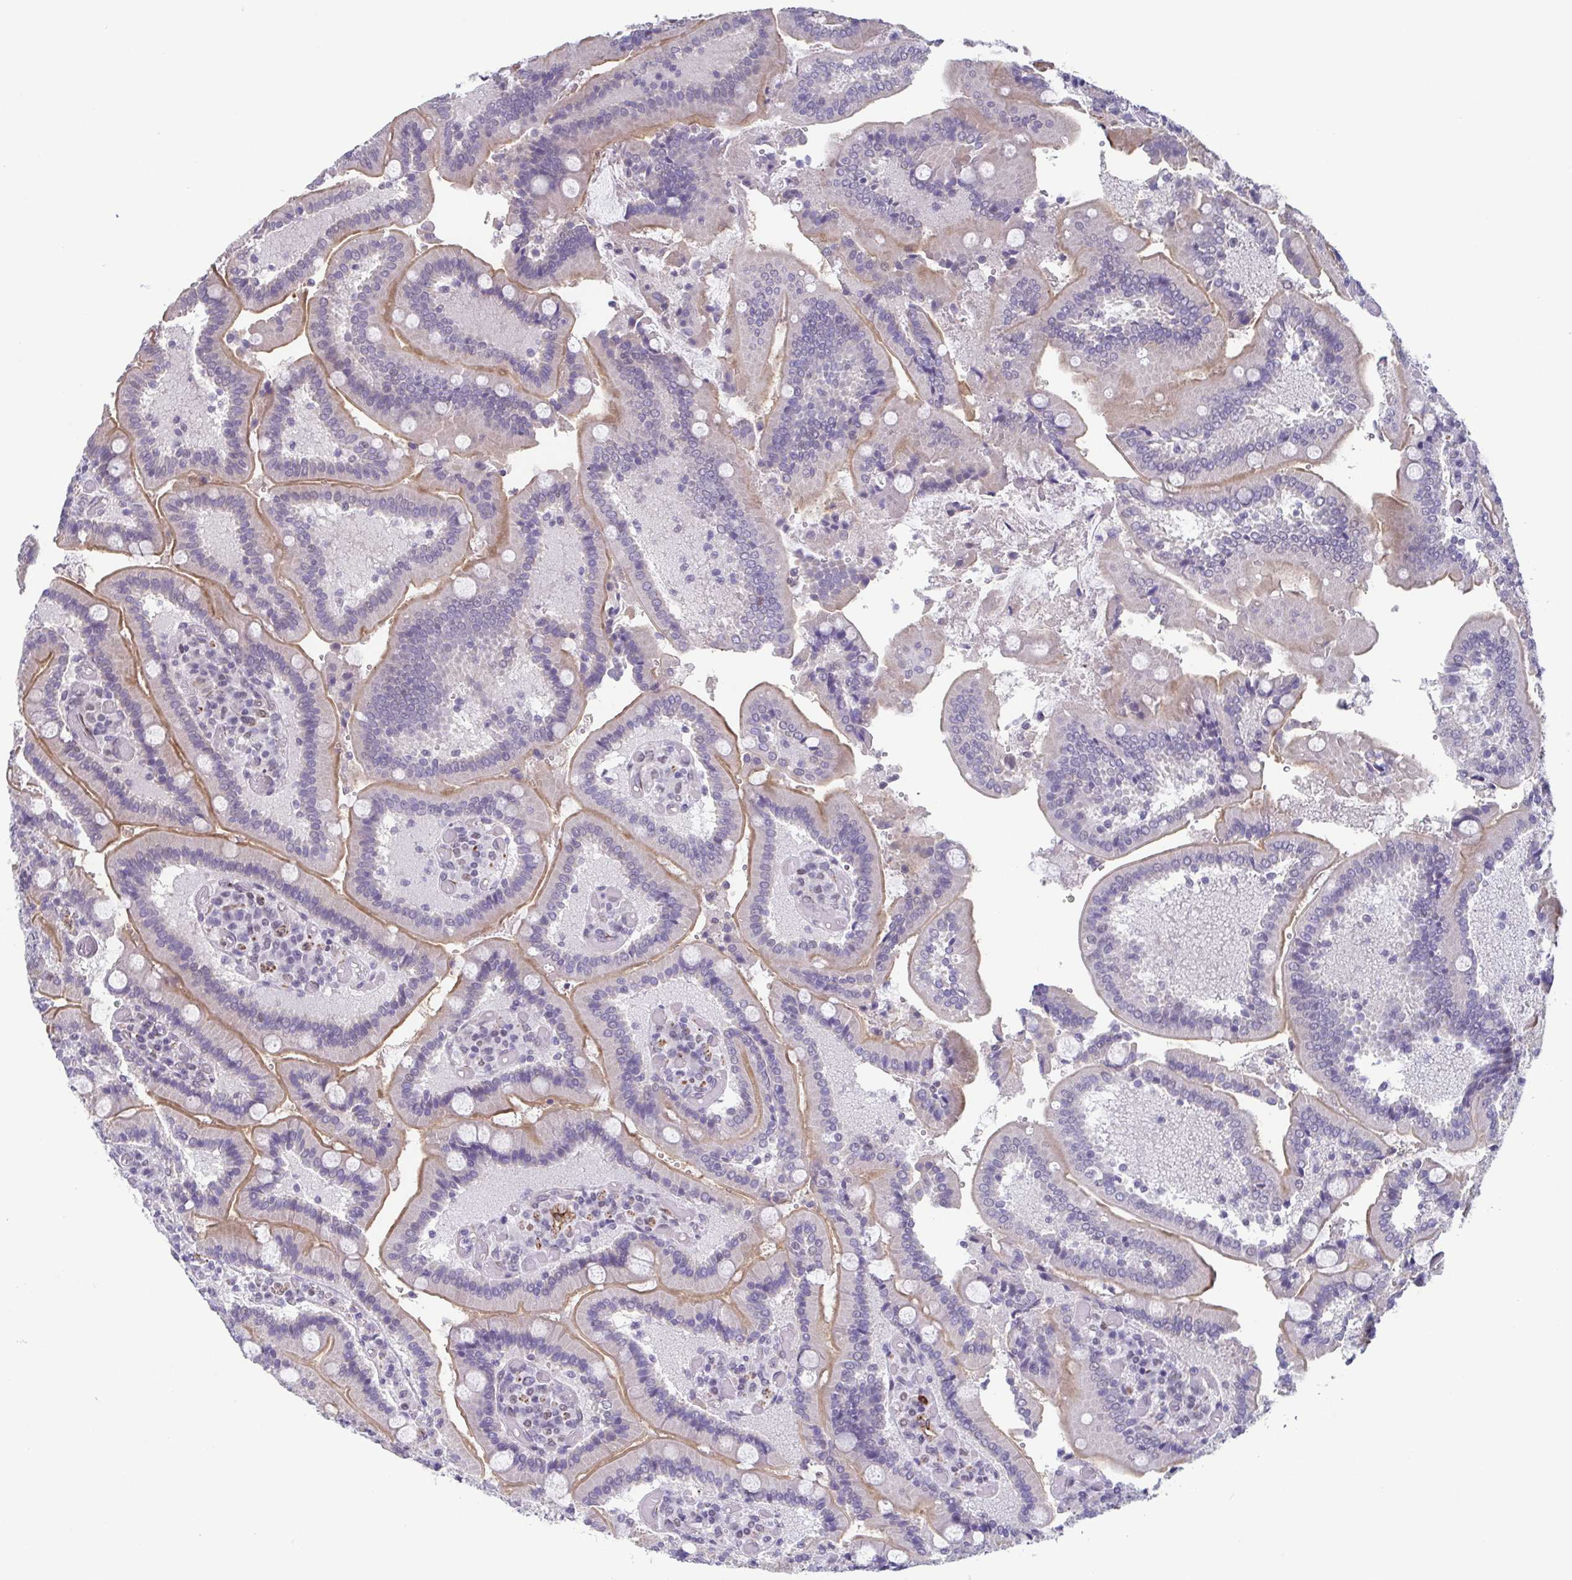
{"staining": {"intensity": "moderate", "quantity": "25%-75%", "location": "cytoplasmic/membranous"}, "tissue": "duodenum", "cell_type": "Glandular cells", "image_type": "normal", "snomed": [{"axis": "morphology", "description": "Normal tissue, NOS"}, {"axis": "topography", "description": "Duodenum"}], "caption": "Brown immunohistochemical staining in benign duodenum displays moderate cytoplasmic/membranous expression in about 25%-75% of glandular cells.", "gene": "TMEM92", "patient": {"sex": "female", "age": 62}}